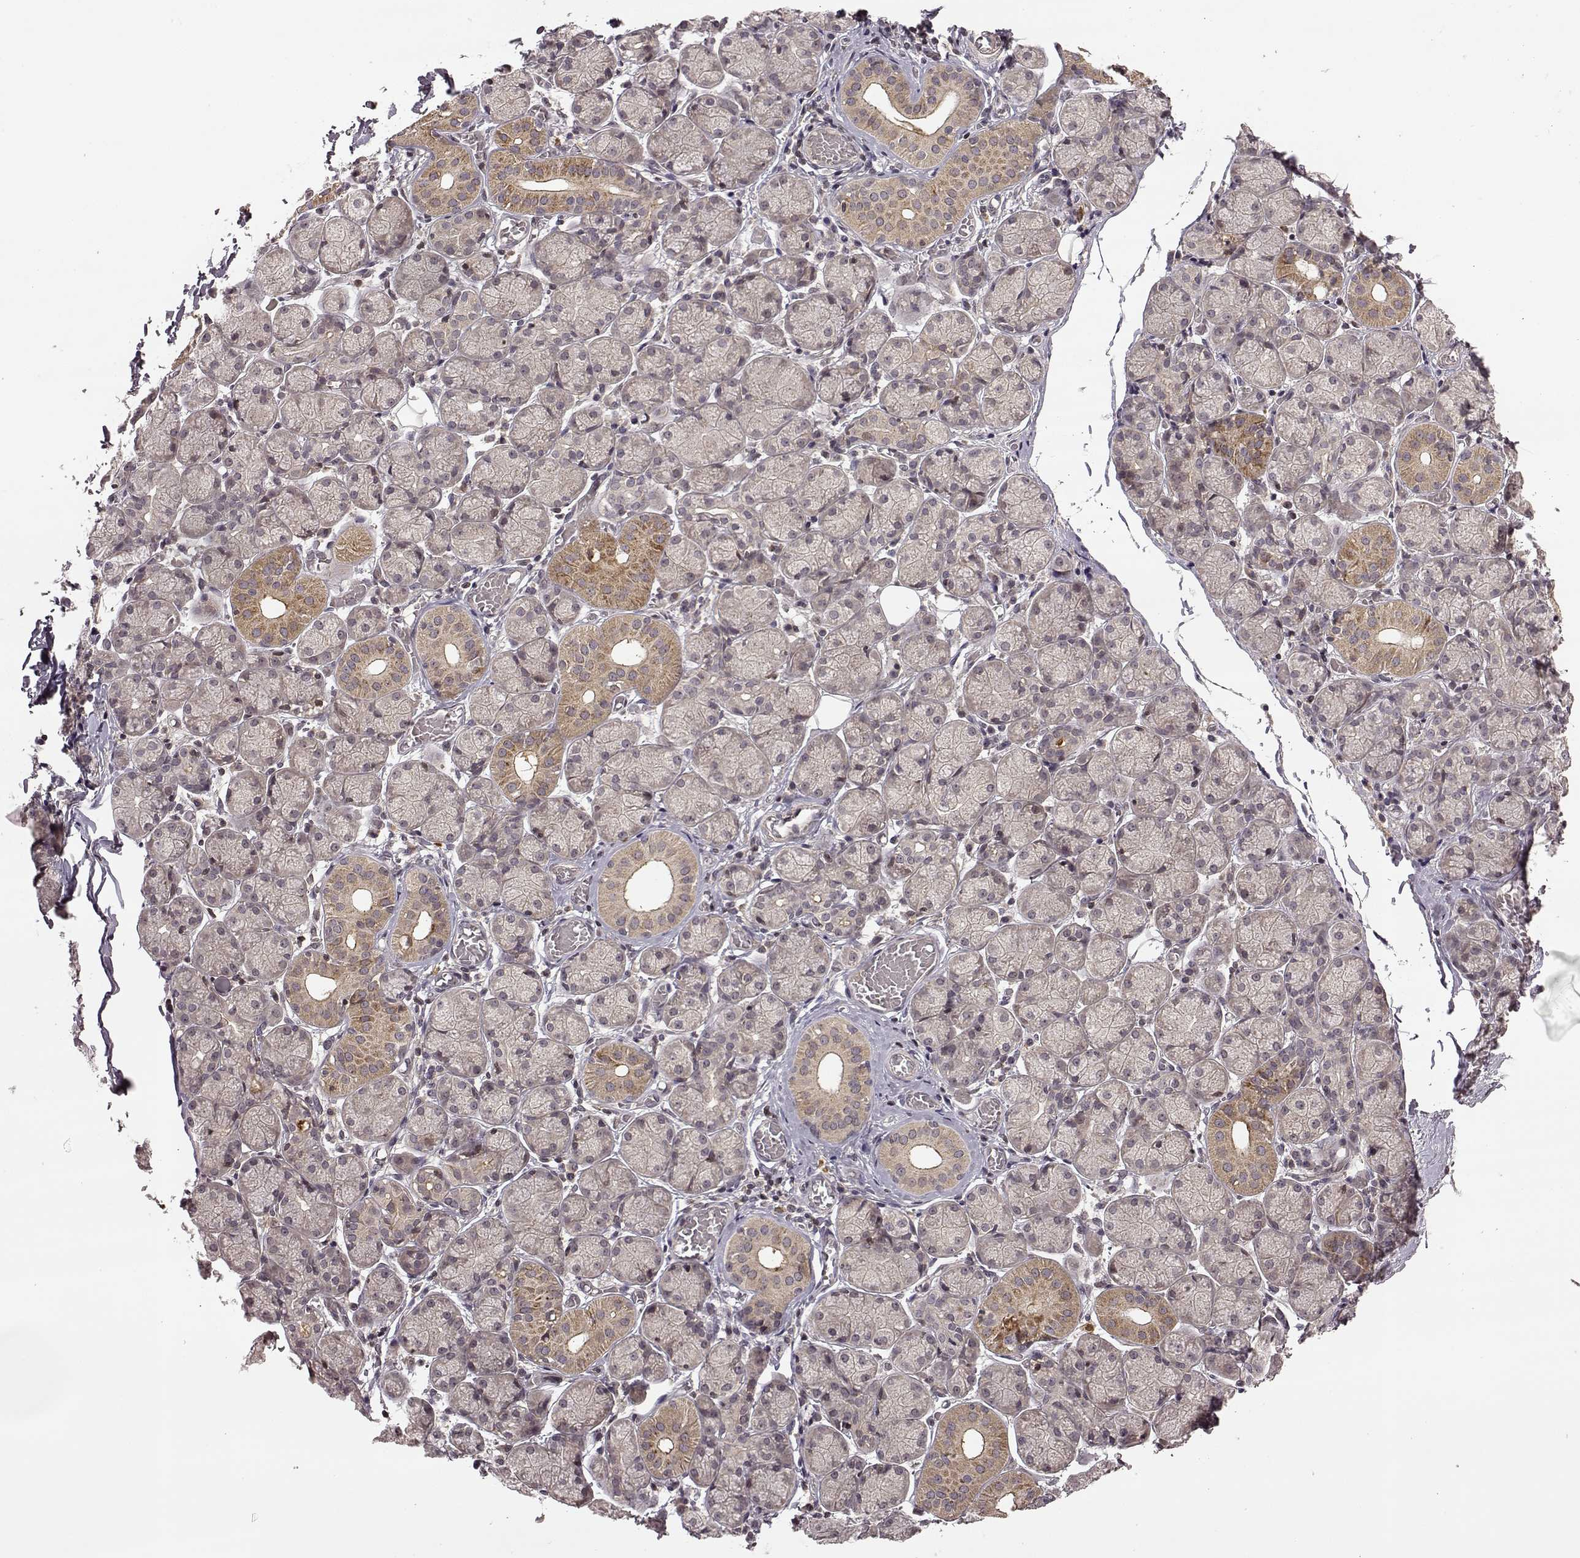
{"staining": {"intensity": "weak", "quantity": "25%-75%", "location": "cytoplasmic/membranous"}, "tissue": "salivary gland", "cell_type": "Glandular cells", "image_type": "normal", "snomed": [{"axis": "morphology", "description": "Normal tissue, NOS"}, {"axis": "topography", "description": "Salivary gland"}, {"axis": "topography", "description": "Peripheral nerve tissue"}], "caption": "This histopathology image shows immunohistochemistry staining of unremarkable salivary gland, with low weak cytoplasmic/membranous expression in about 25%-75% of glandular cells.", "gene": "TRMU", "patient": {"sex": "female", "age": 24}}